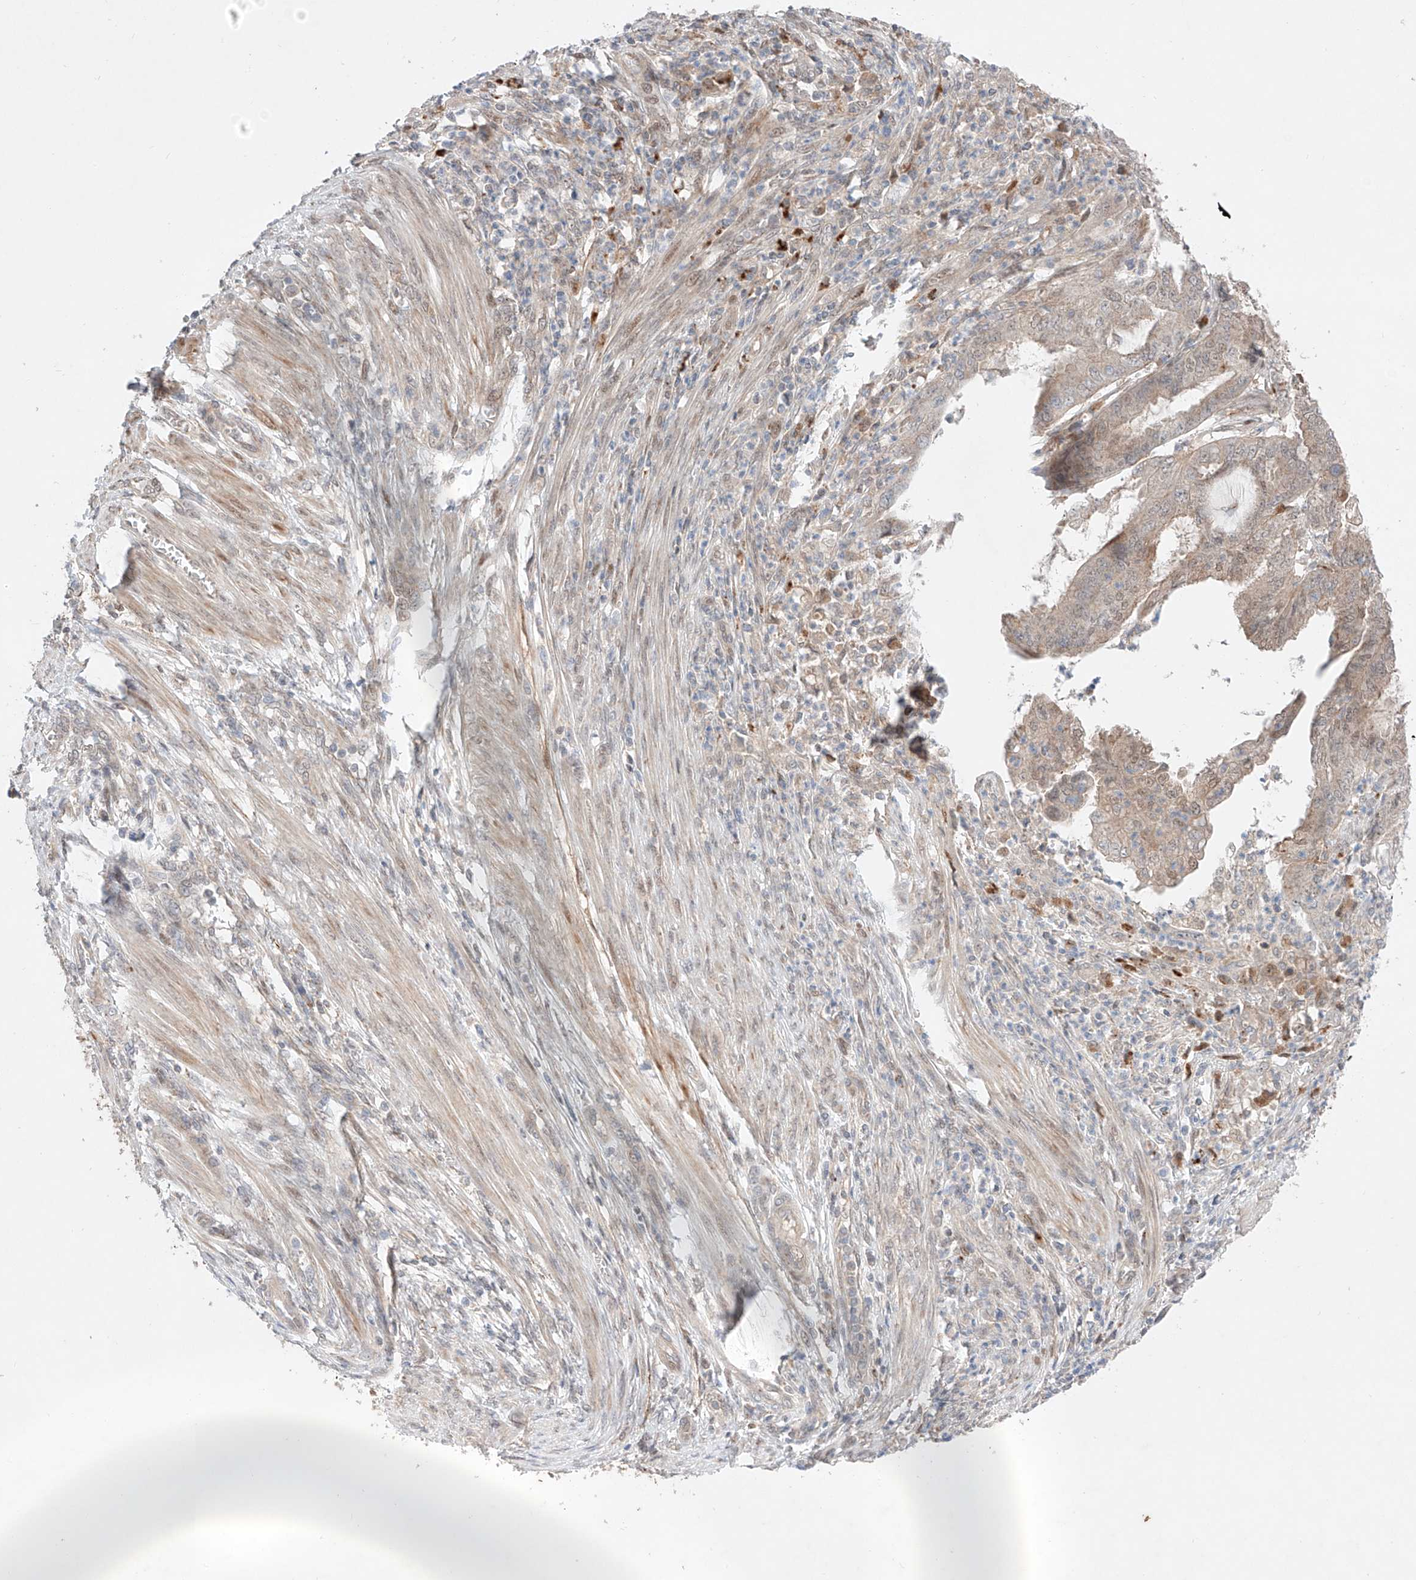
{"staining": {"intensity": "moderate", "quantity": "25%-75%", "location": "cytoplasmic/membranous"}, "tissue": "endometrial cancer", "cell_type": "Tumor cells", "image_type": "cancer", "snomed": [{"axis": "morphology", "description": "Adenocarcinoma, NOS"}, {"axis": "topography", "description": "Endometrium"}], "caption": "The photomicrograph exhibits immunohistochemical staining of adenocarcinoma (endometrial). There is moderate cytoplasmic/membranous expression is identified in approximately 25%-75% of tumor cells.", "gene": "GCNT1", "patient": {"sex": "female", "age": 51}}